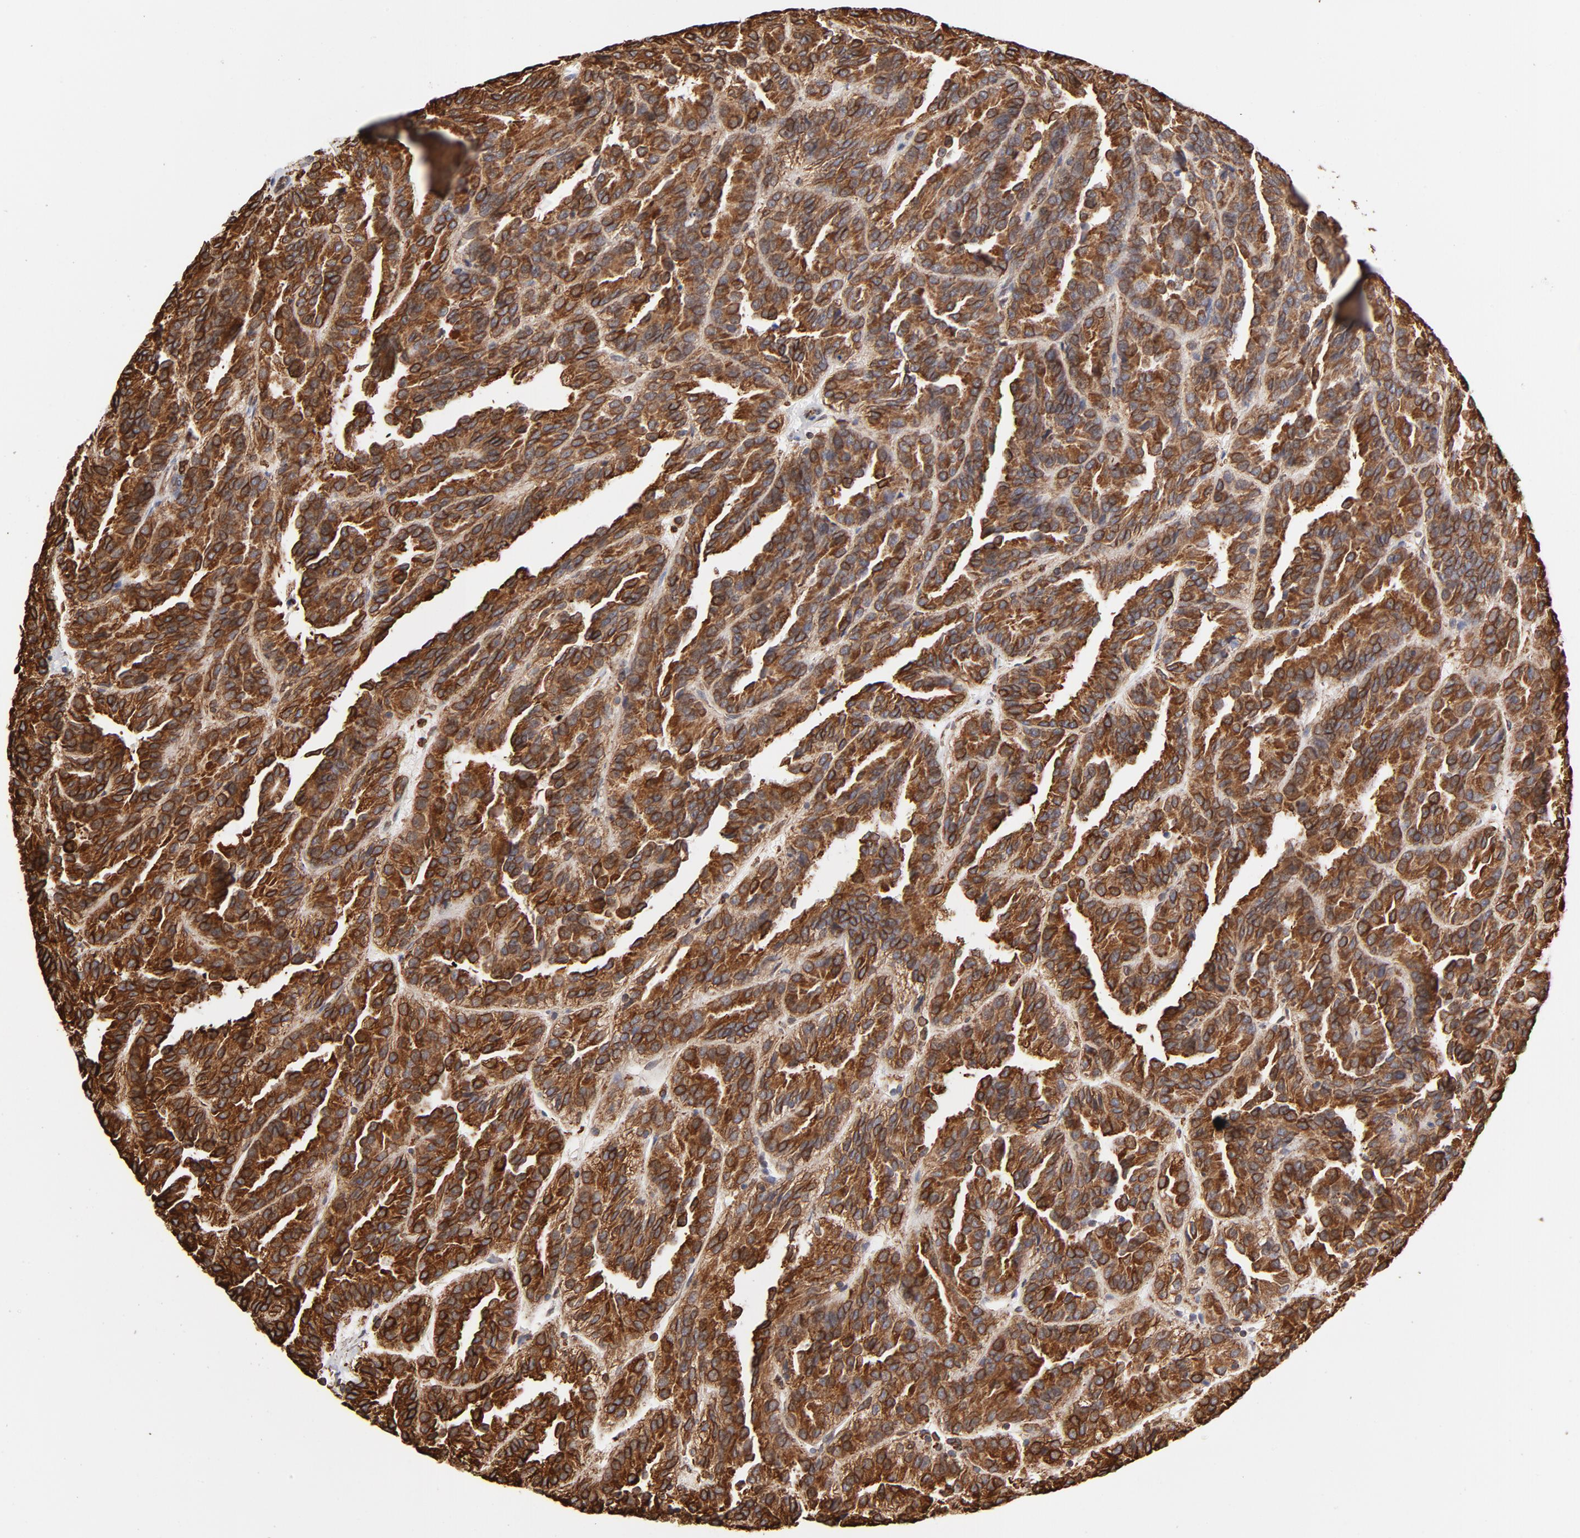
{"staining": {"intensity": "strong", "quantity": ">75%", "location": "cytoplasmic/membranous"}, "tissue": "renal cancer", "cell_type": "Tumor cells", "image_type": "cancer", "snomed": [{"axis": "morphology", "description": "Adenocarcinoma, NOS"}, {"axis": "topography", "description": "Kidney"}], "caption": "This histopathology image shows immunohistochemistry staining of human renal cancer, with high strong cytoplasmic/membranous positivity in about >75% of tumor cells.", "gene": "CANX", "patient": {"sex": "male", "age": 46}}